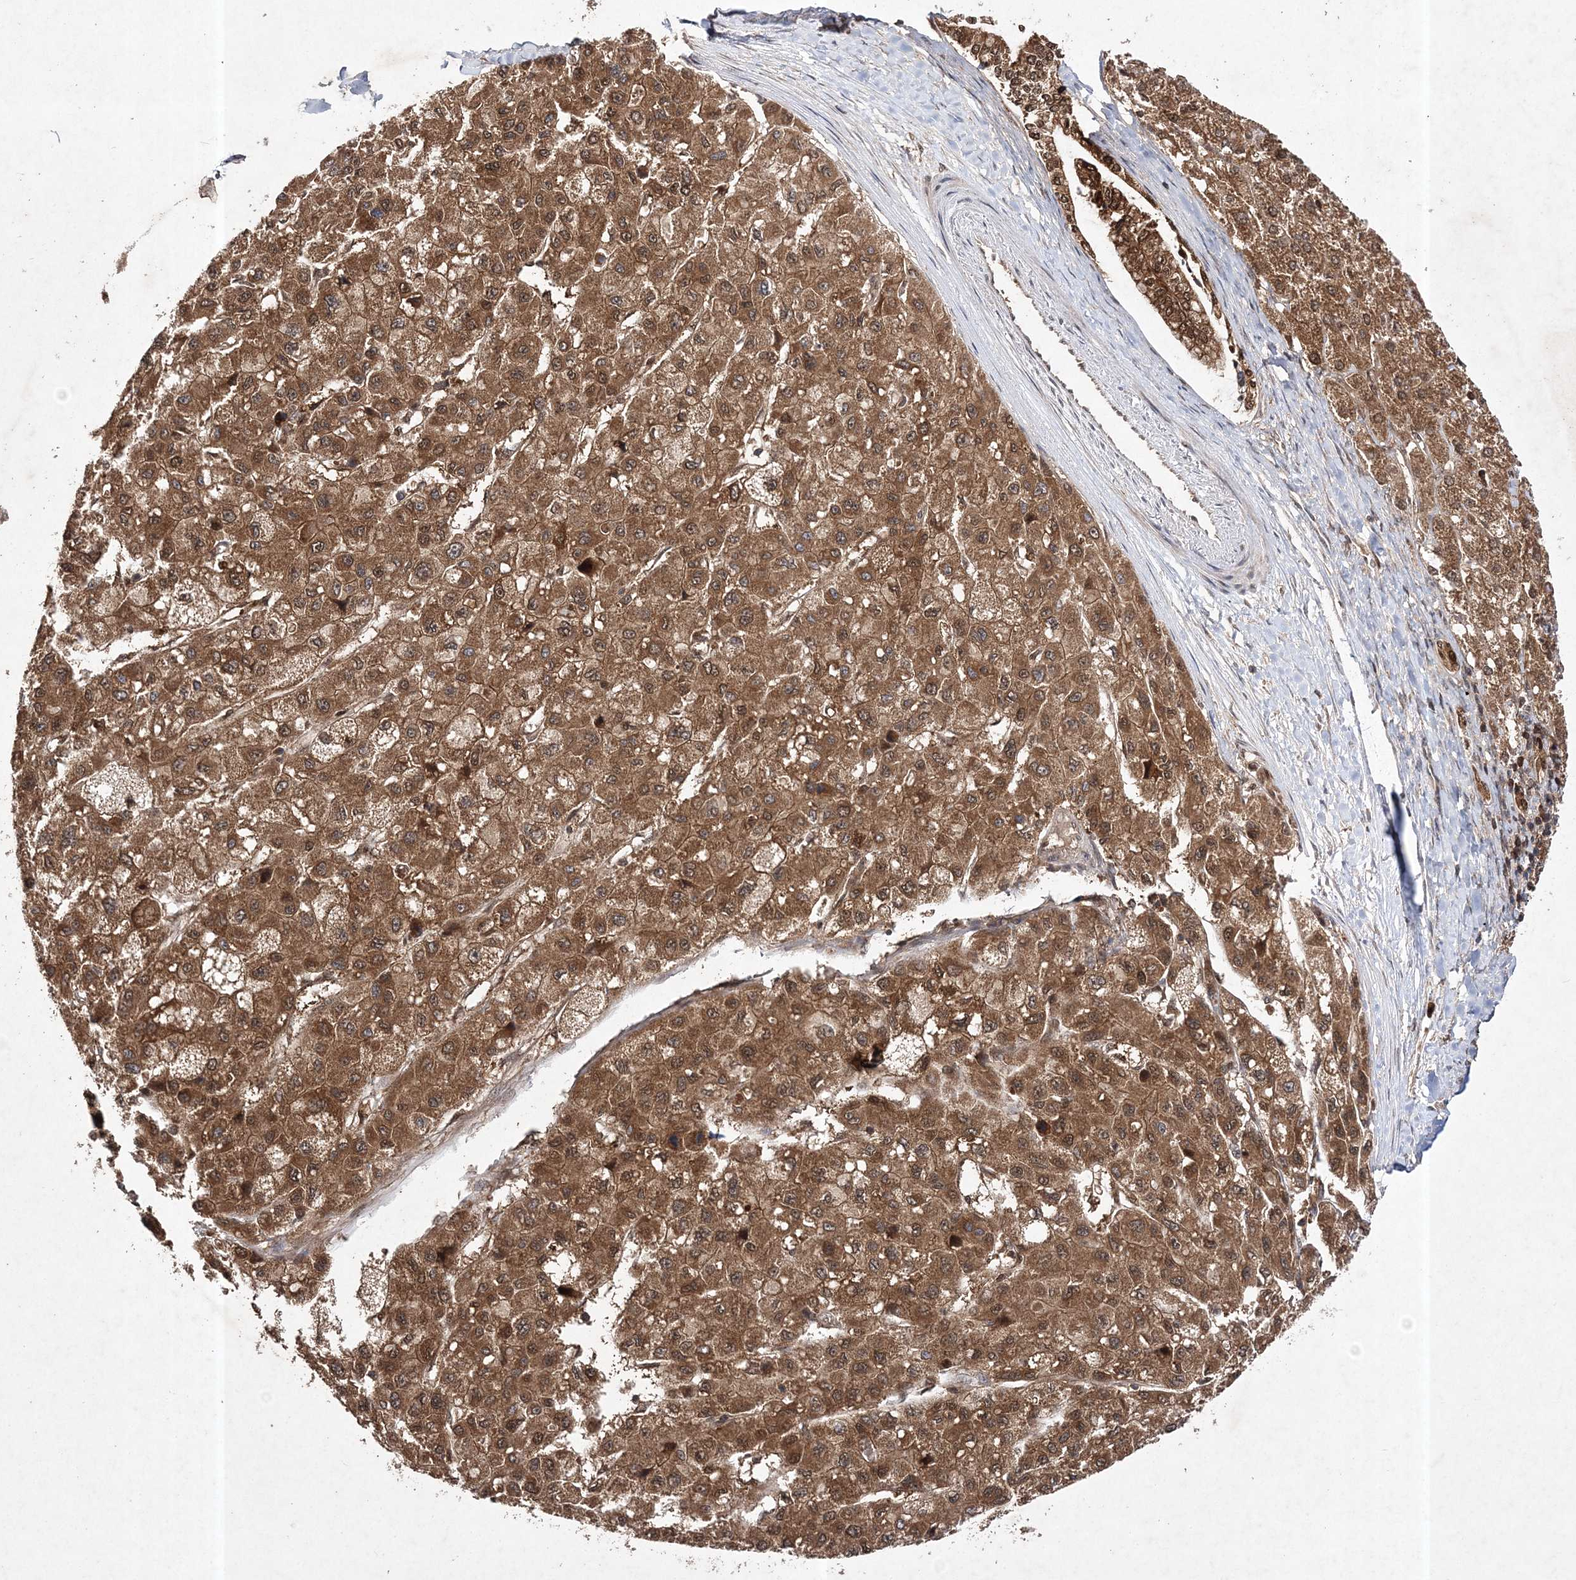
{"staining": {"intensity": "moderate", "quantity": ">75%", "location": "cytoplasmic/membranous,nuclear"}, "tissue": "liver cancer", "cell_type": "Tumor cells", "image_type": "cancer", "snomed": [{"axis": "morphology", "description": "Carcinoma, Hepatocellular, NOS"}, {"axis": "topography", "description": "Liver"}], "caption": "About >75% of tumor cells in liver cancer reveal moderate cytoplasmic/membranous and nuclear protein expression as visualized by brown immunohistochemical staining.", "gene": "NIF3L1", "patient": {"sex": "male", "age": 80}}